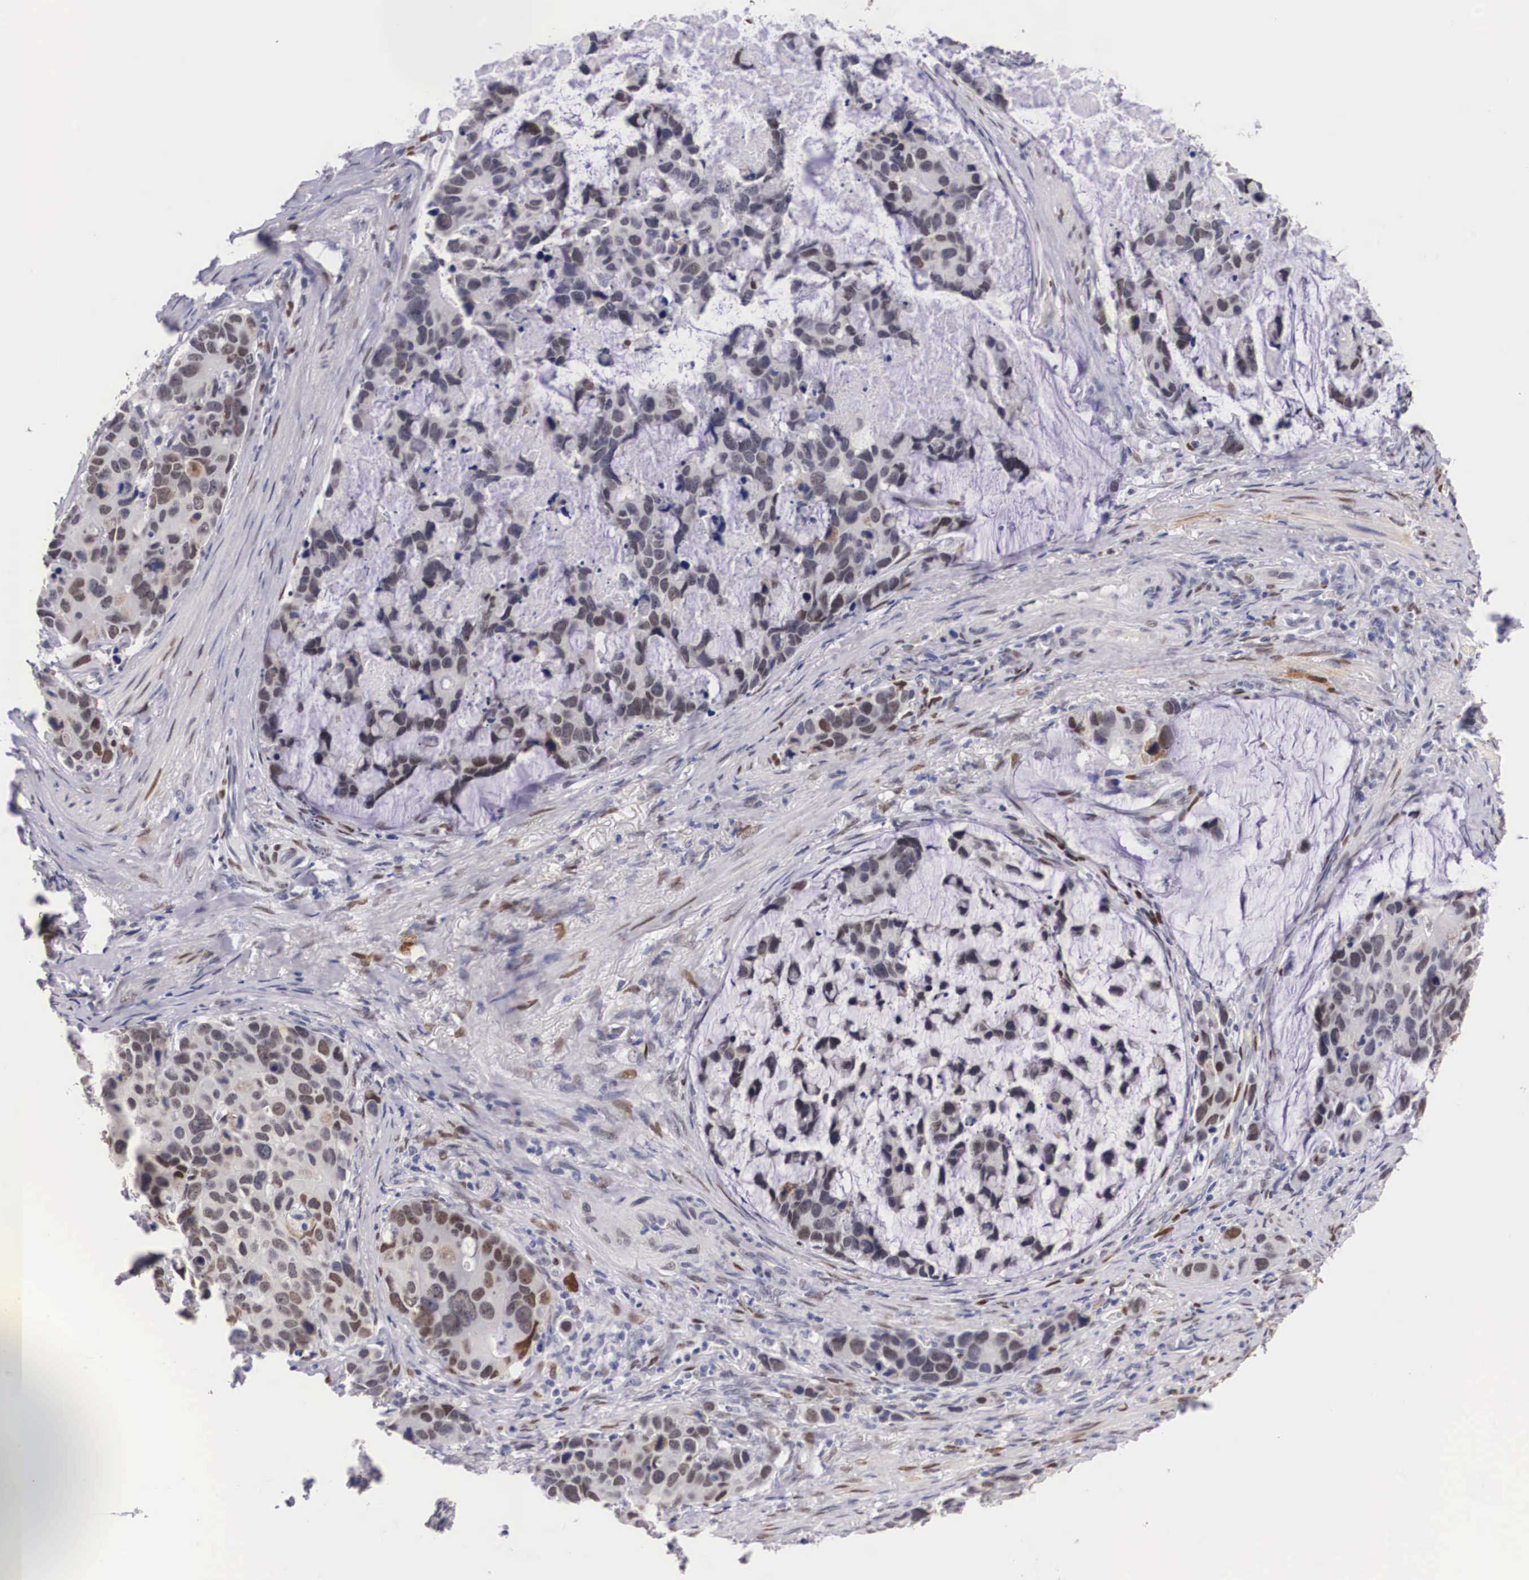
{"staining": {"intensity": "moderate", "quantity": "25%-75%", "location": "nuclear"}, "tissue": "stomach cancer", "cell_type": "Tumor cells", "image_type": "cancer", "snomed": [{"axis": "morphology", "description": "Adenocarcinoma, NOS"}, {"axis": "topography", "description": "Stomach, upper"}], "caption": "IHC photomicrograph of human stomach cancer stained for a protein (brown), which exhibits medium levels of moderate nuclear staining in approximately 25%-75% of tumor cells.", "gene": "KHDRBS3", "patient": {"sex": "male", "age": 71}}